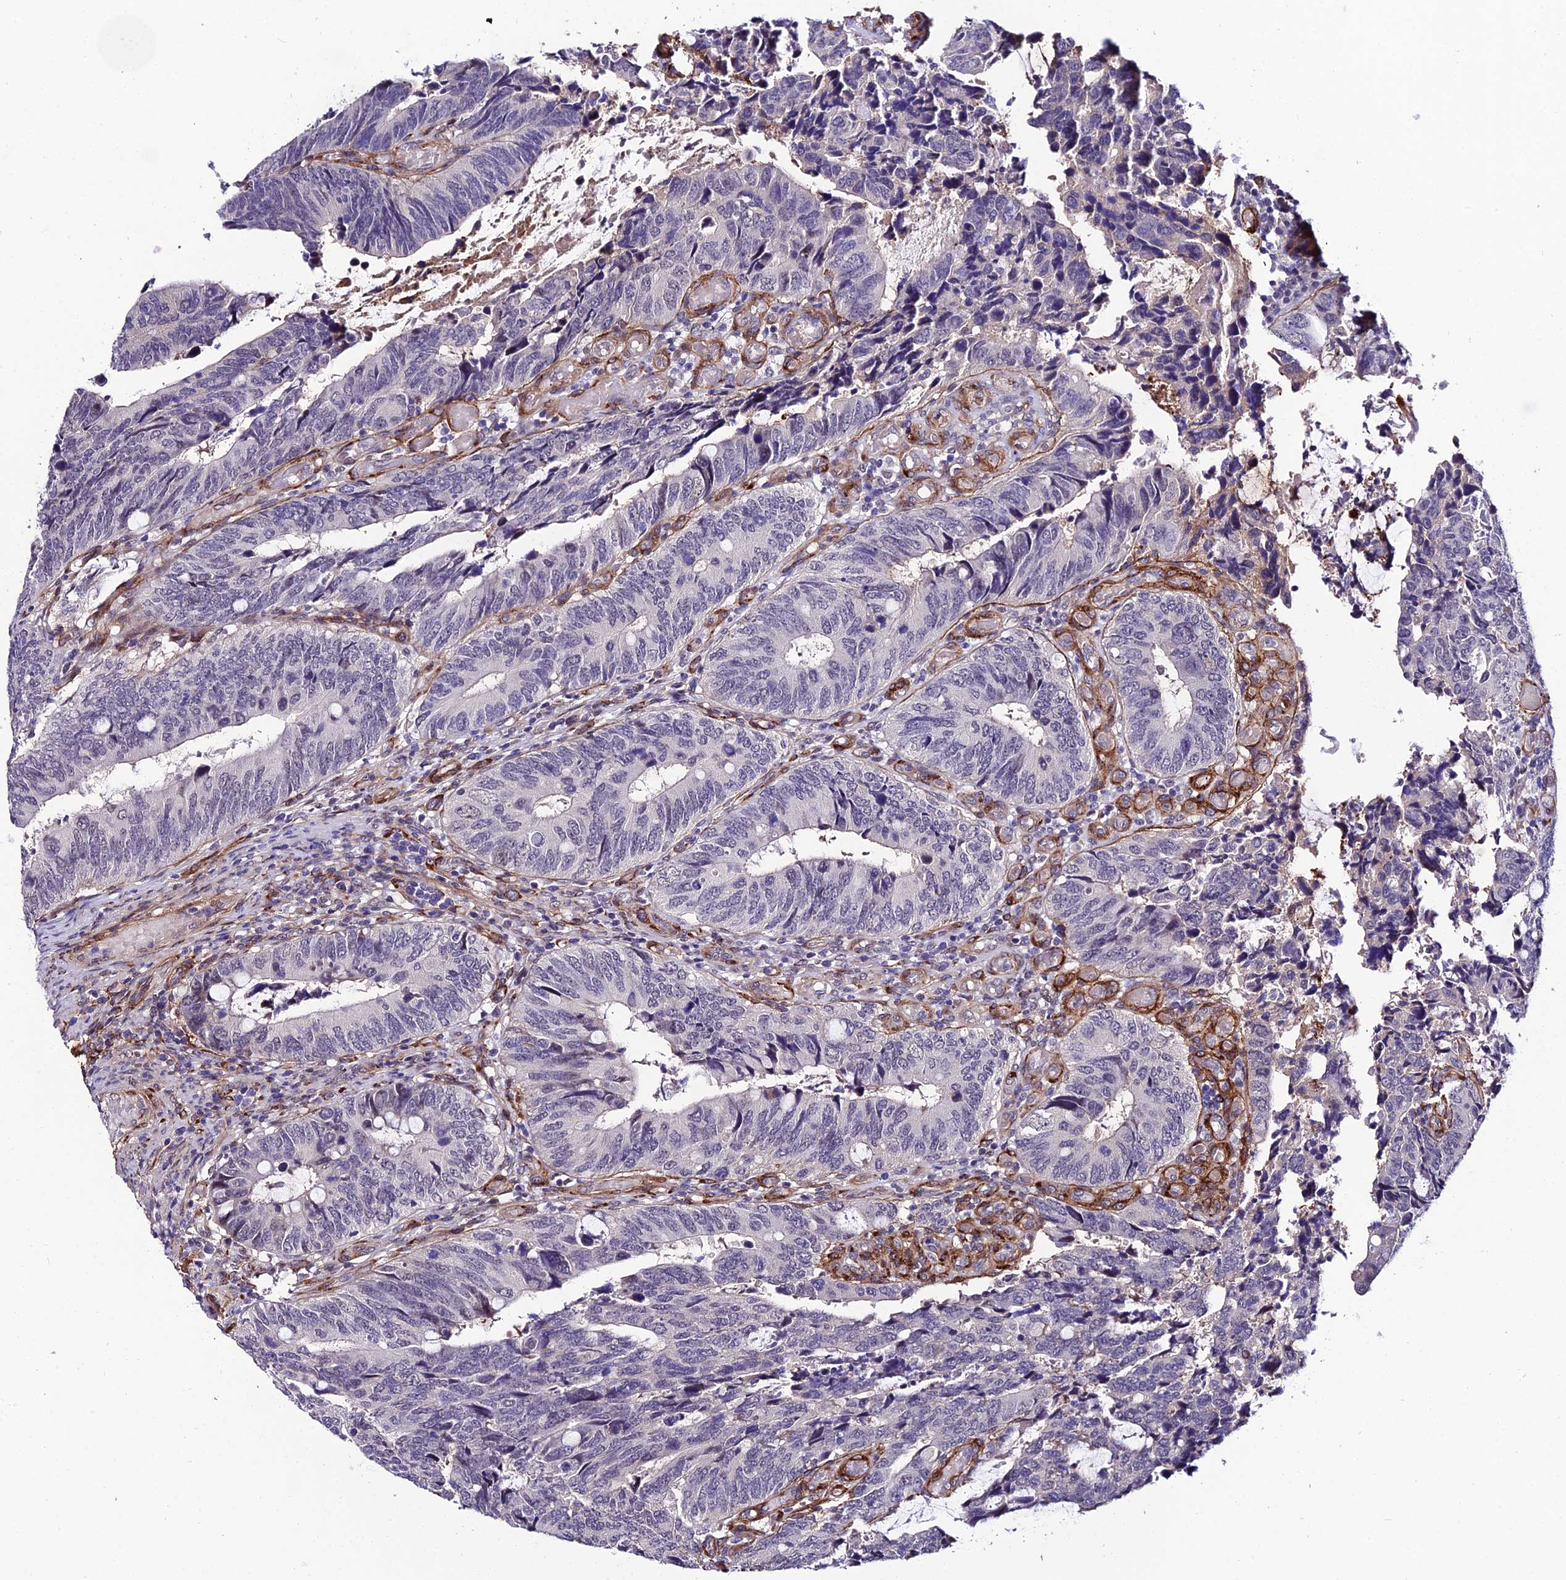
{"staining": {"intensity": "negative", "quantity": "none", "location": "none"}, "tissue": "colorectal cancer", "cell_type": "Tumor cells", "image_type": "cancer", "snomed": [{"axis": "morphology", "description": "Adenocarcinoma, NOS"}, {"axis": "topography", "description": "Colon"}], "caption": "DAB immunohistochemical staining of human adenocarcinoma (colorectal) exhibits no significant positivity in tumor cells.", "gene": "SYT15", "patient": {"sex": "male", "age": 87}}